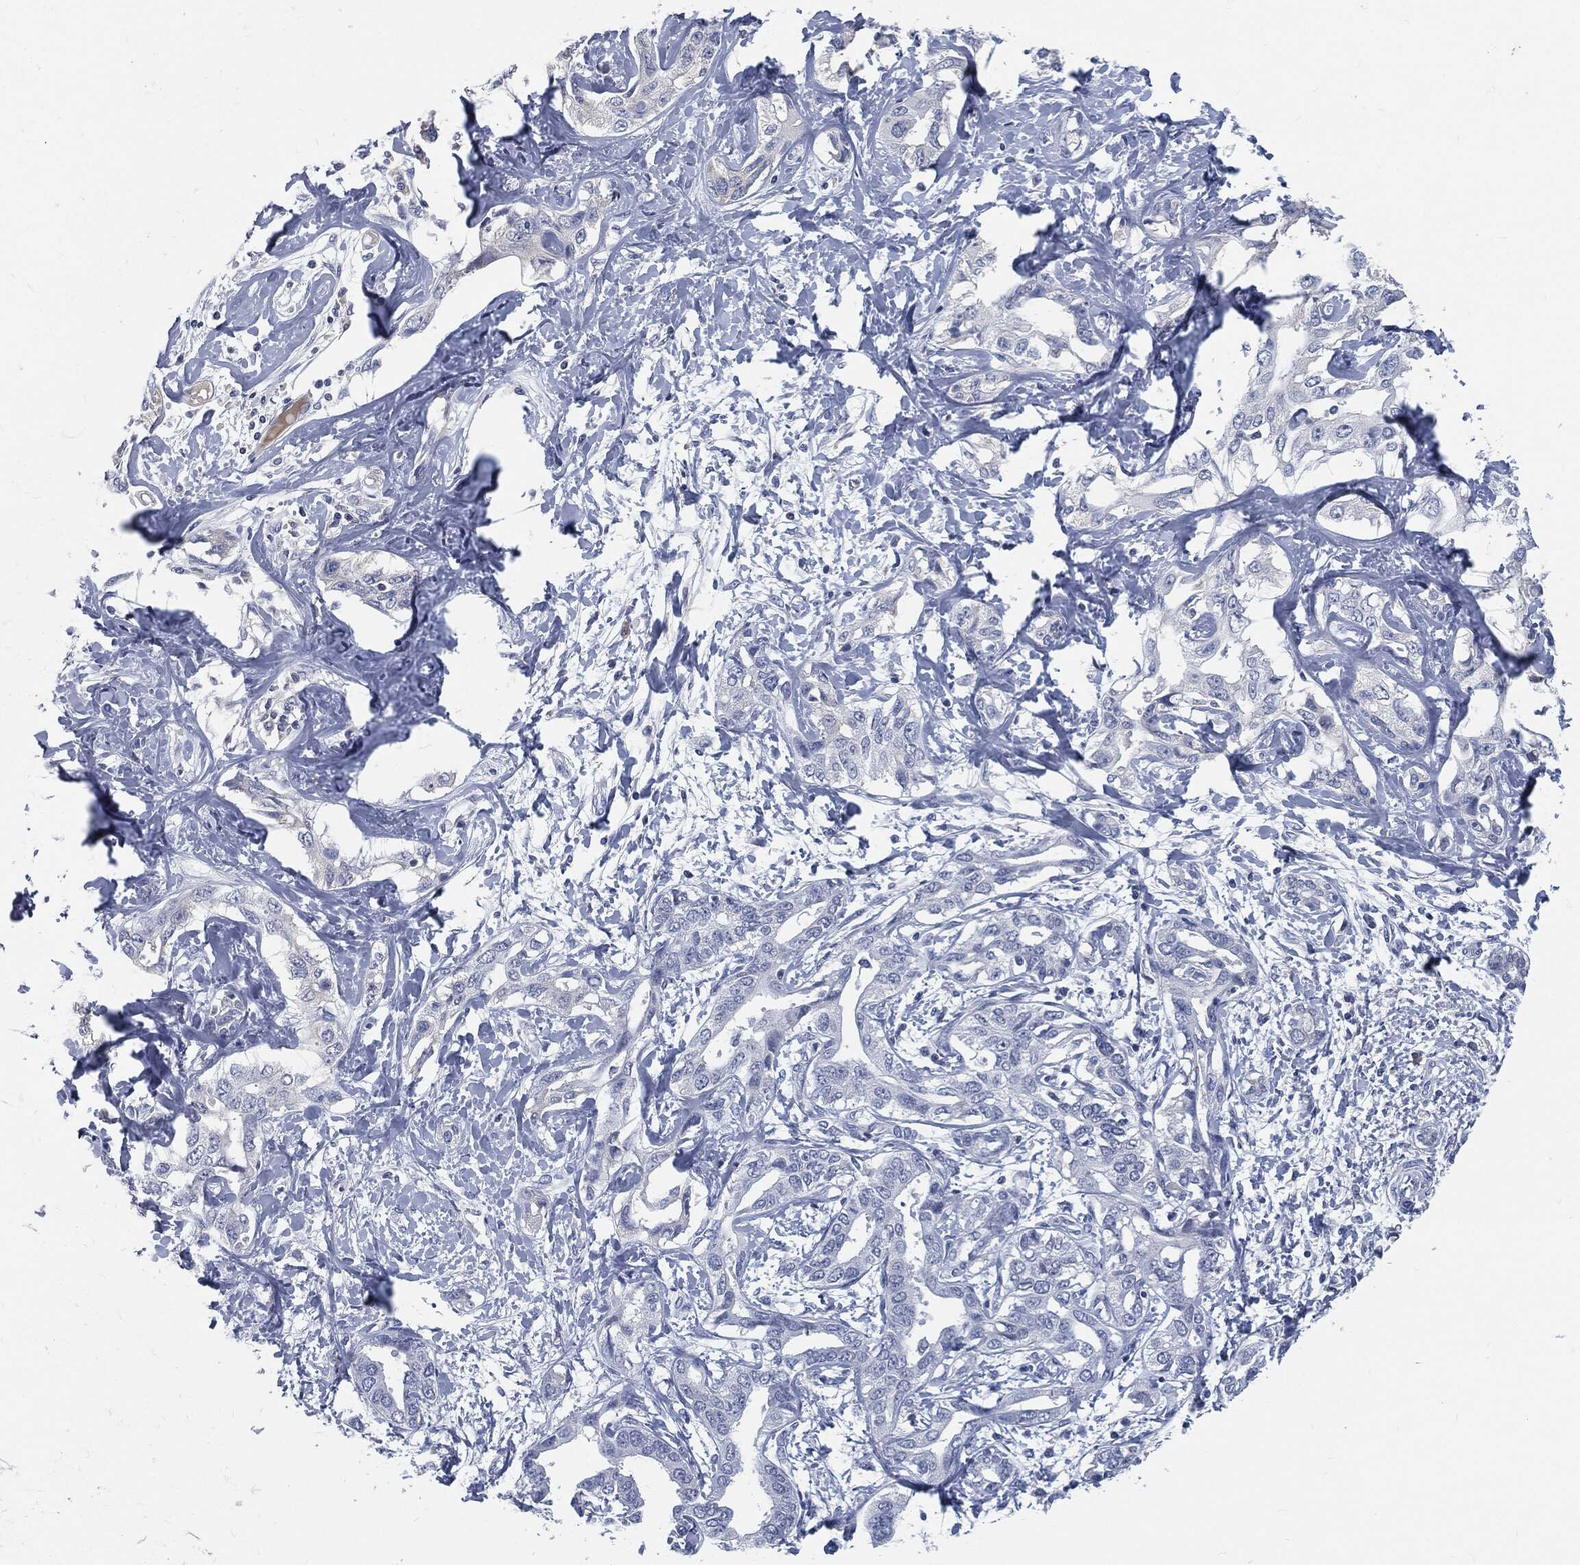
{"staining": {"intensity": "negative", "quantity": "none", "location": "none"}, "tissue": "liver cancer", "cell_type": "Tumor cells", "image_type": "cancer", "snomed": [{"axis": "morphology", "description": "Cholangiocarcinoma"}, {"axis": "topography", "description": "Liver"}], "caption": "This photomicrograph is of liver cancer stained with IHC to label a protein in brown with the nuclei are counter-stained blue. There is no staining in tumor cells.", "gene": "MST1", "patient": {"sex": "male", "age": 59}}